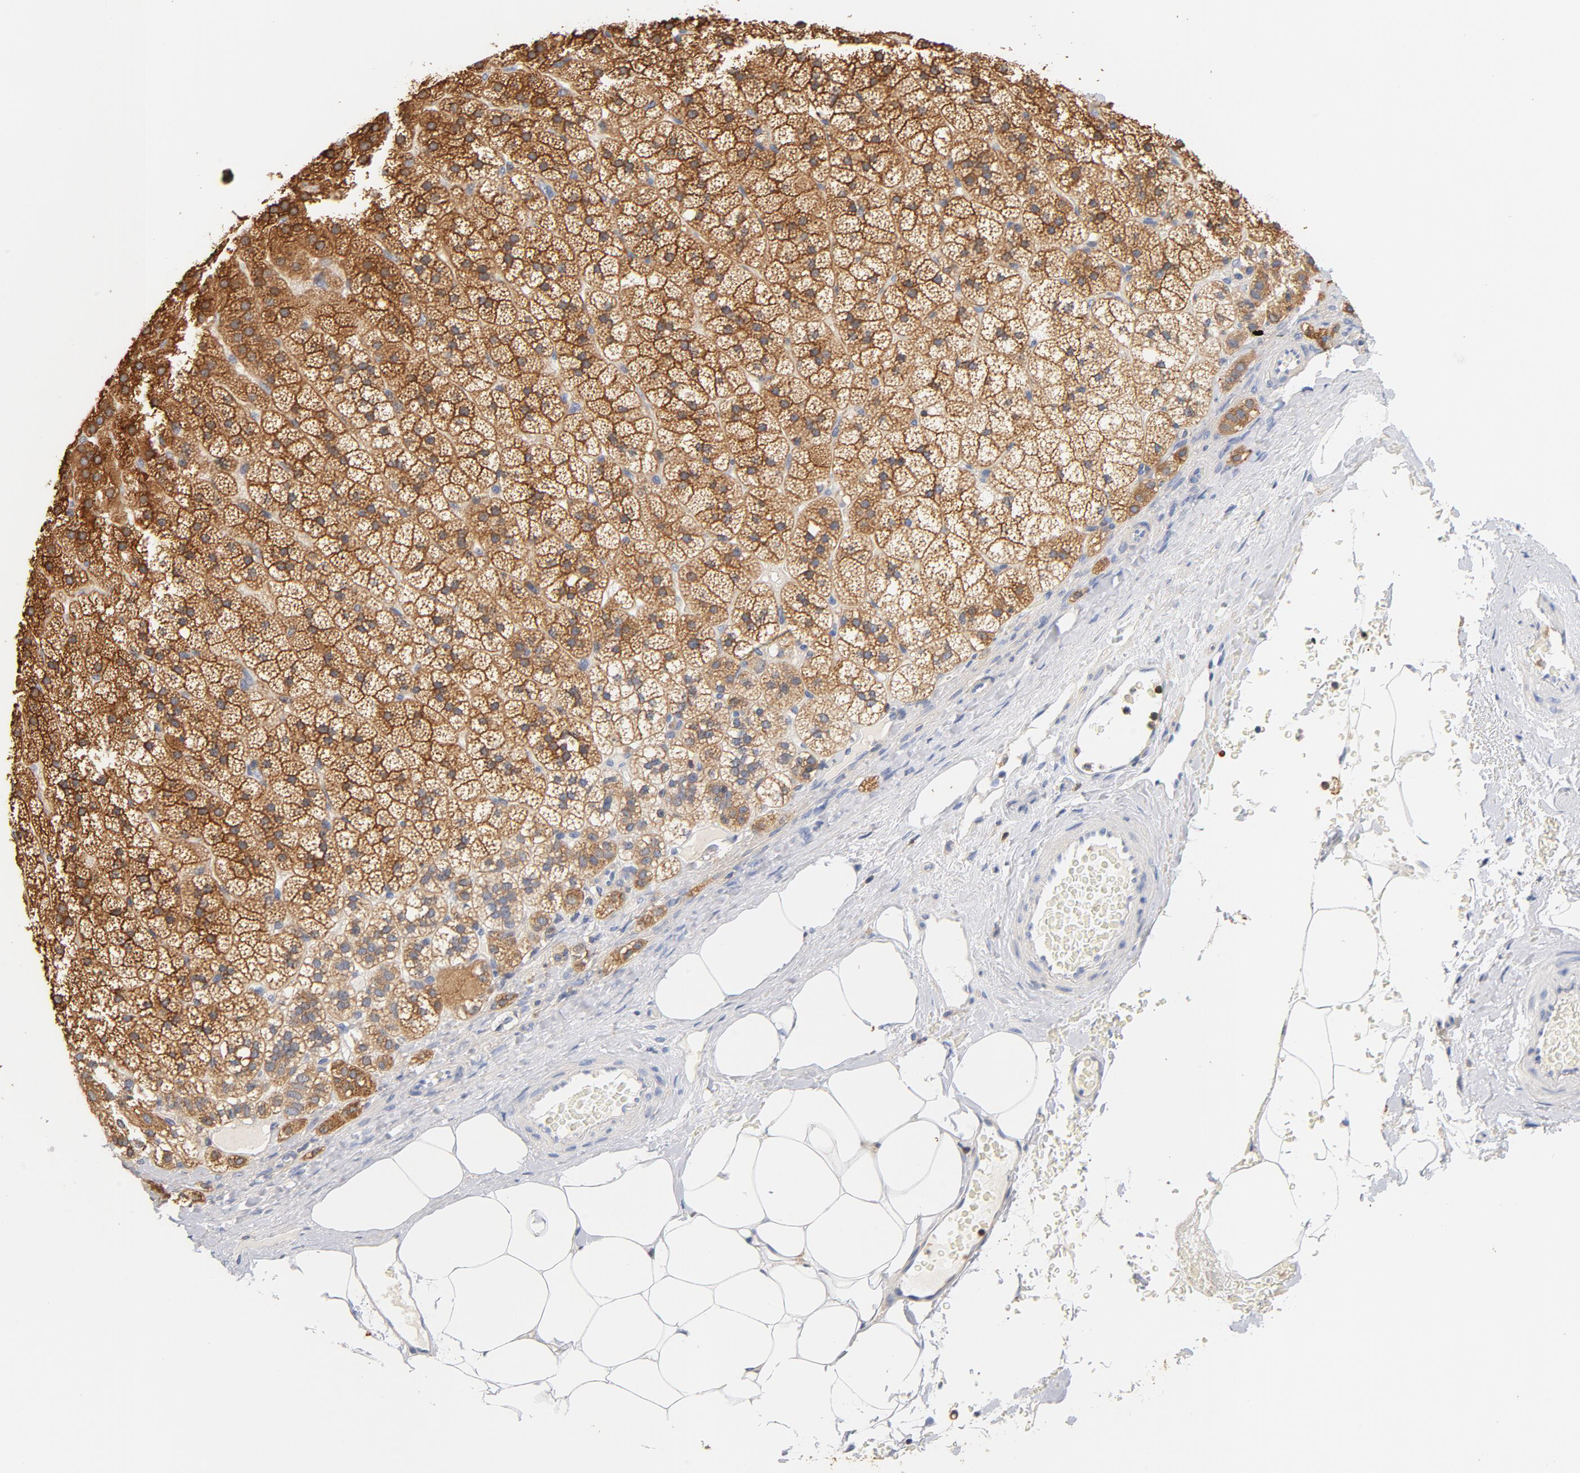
{"staining": {"intensity": "moderate", "quantity": ">75%", "location": "cytoplasmic/membranous"}, "tissue": "adrenal gland", "cell_type": "Glandular cells", "image_type": "normal", "snomed": [{"axis": "morphology", "description": "Normal tissue, NOS"}, {"axis": "topography", "description": "Adrenal gland"}], "caption": "Immunohistochemical staining of benign adrenal gland displays moderate cytoplasmic/membranous protein staining in approximately >75% of glandular cells.", "gene": "EZR", "patient": {"sex": "male", "age": 35}}